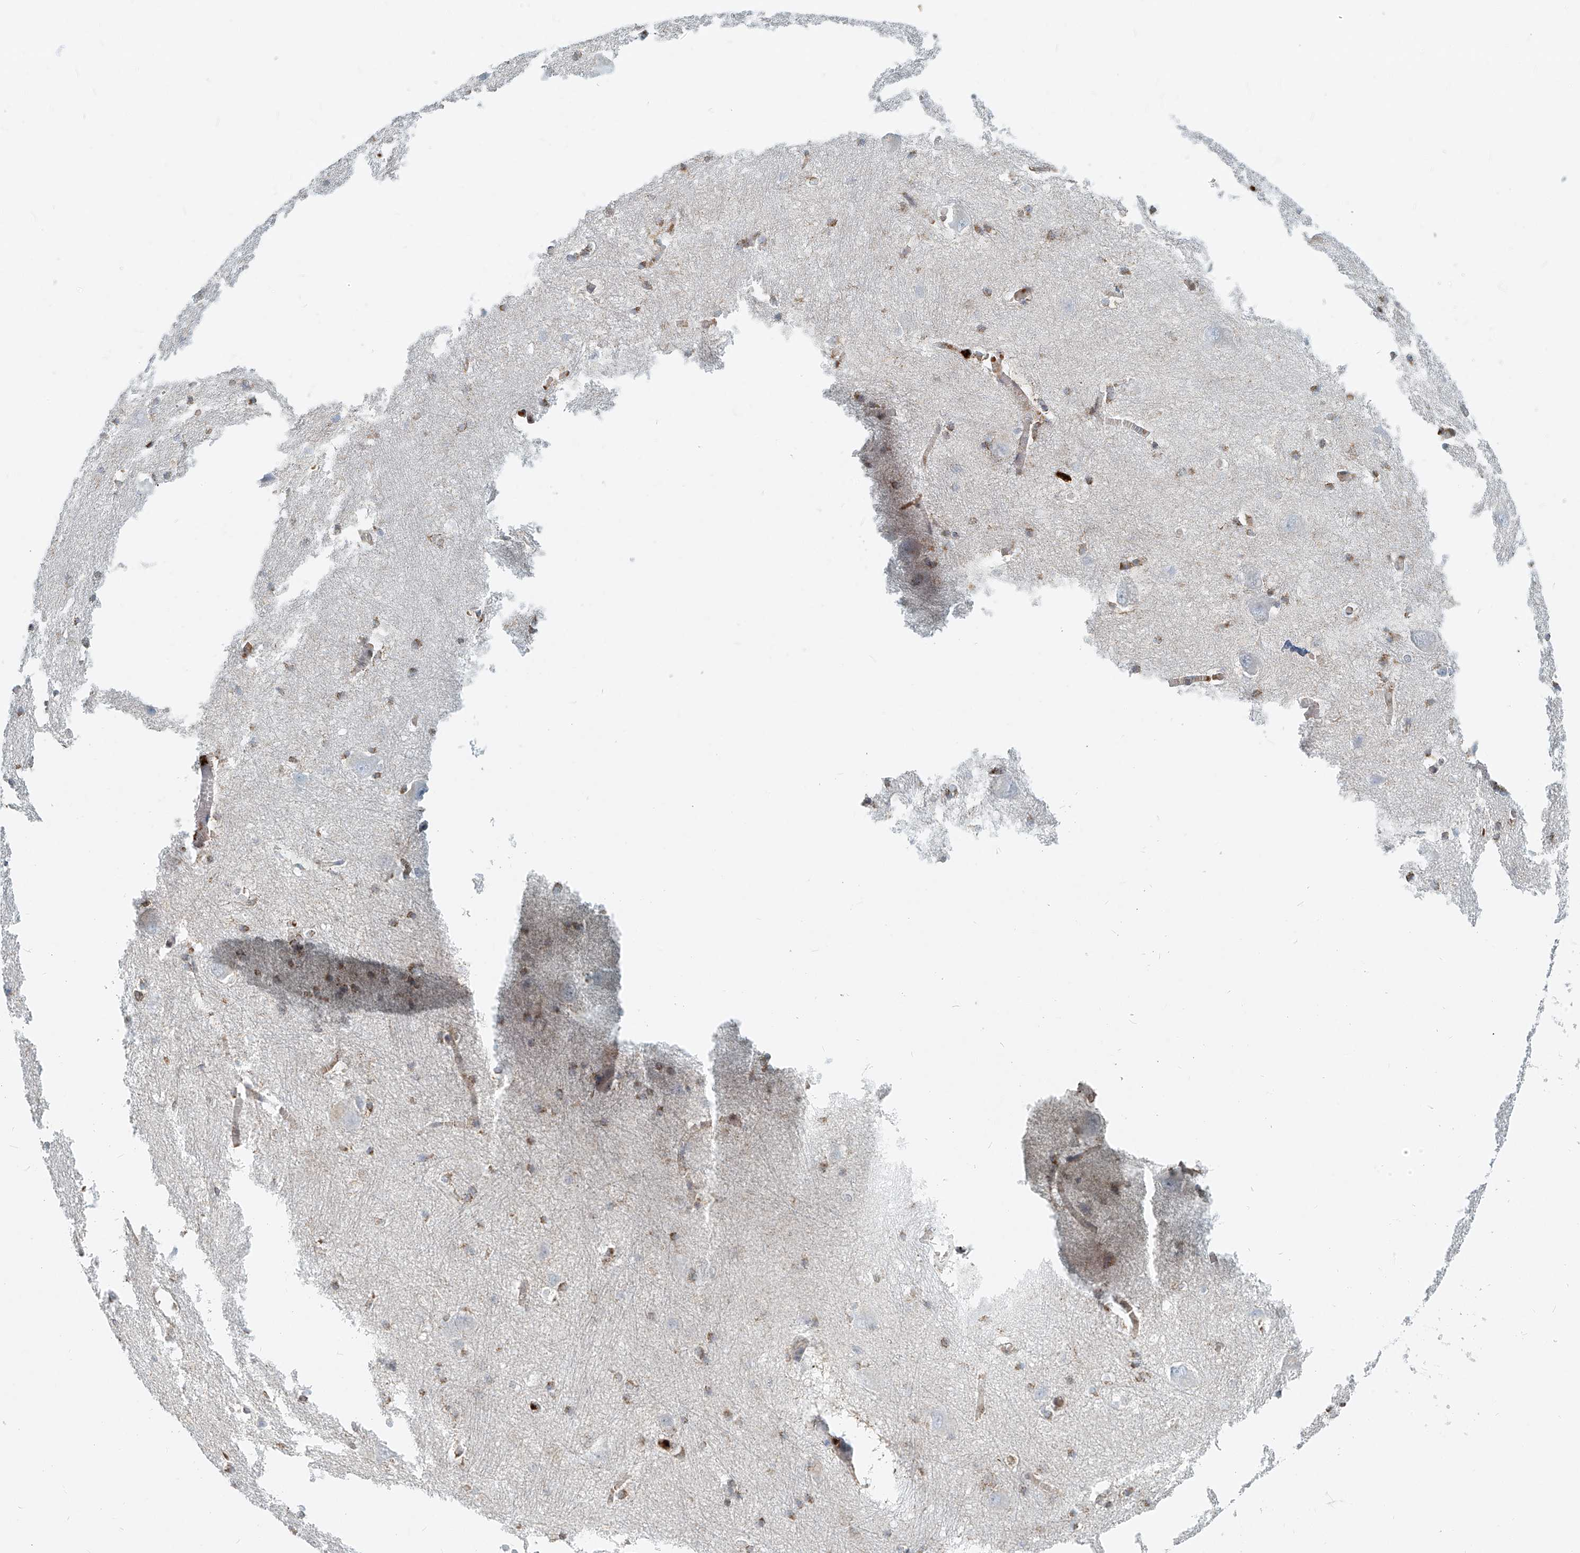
{"staining": {"intensity": "moderate", "quantity": "<25%", "location": "cytoplasmic/membranous"}, "tissue": "caudate", "cell_type": "Glial cells", "image_type": "normal", "snomed": [{"axis": "morphology", "description": "Normal tissue, NOS"}, {"axis": "topography", "description": "Lateral ventricle wall"}], "caption": "Glial cells show low levels of moderate cytoplasmic/membranous positivity in approximately <25% of cells in unremarkable caudate. (Brightfield microscopy of DAB IHC at high magnification).", "gene": "PTPRA", "patient": {"sex": "male", "age": 37}}